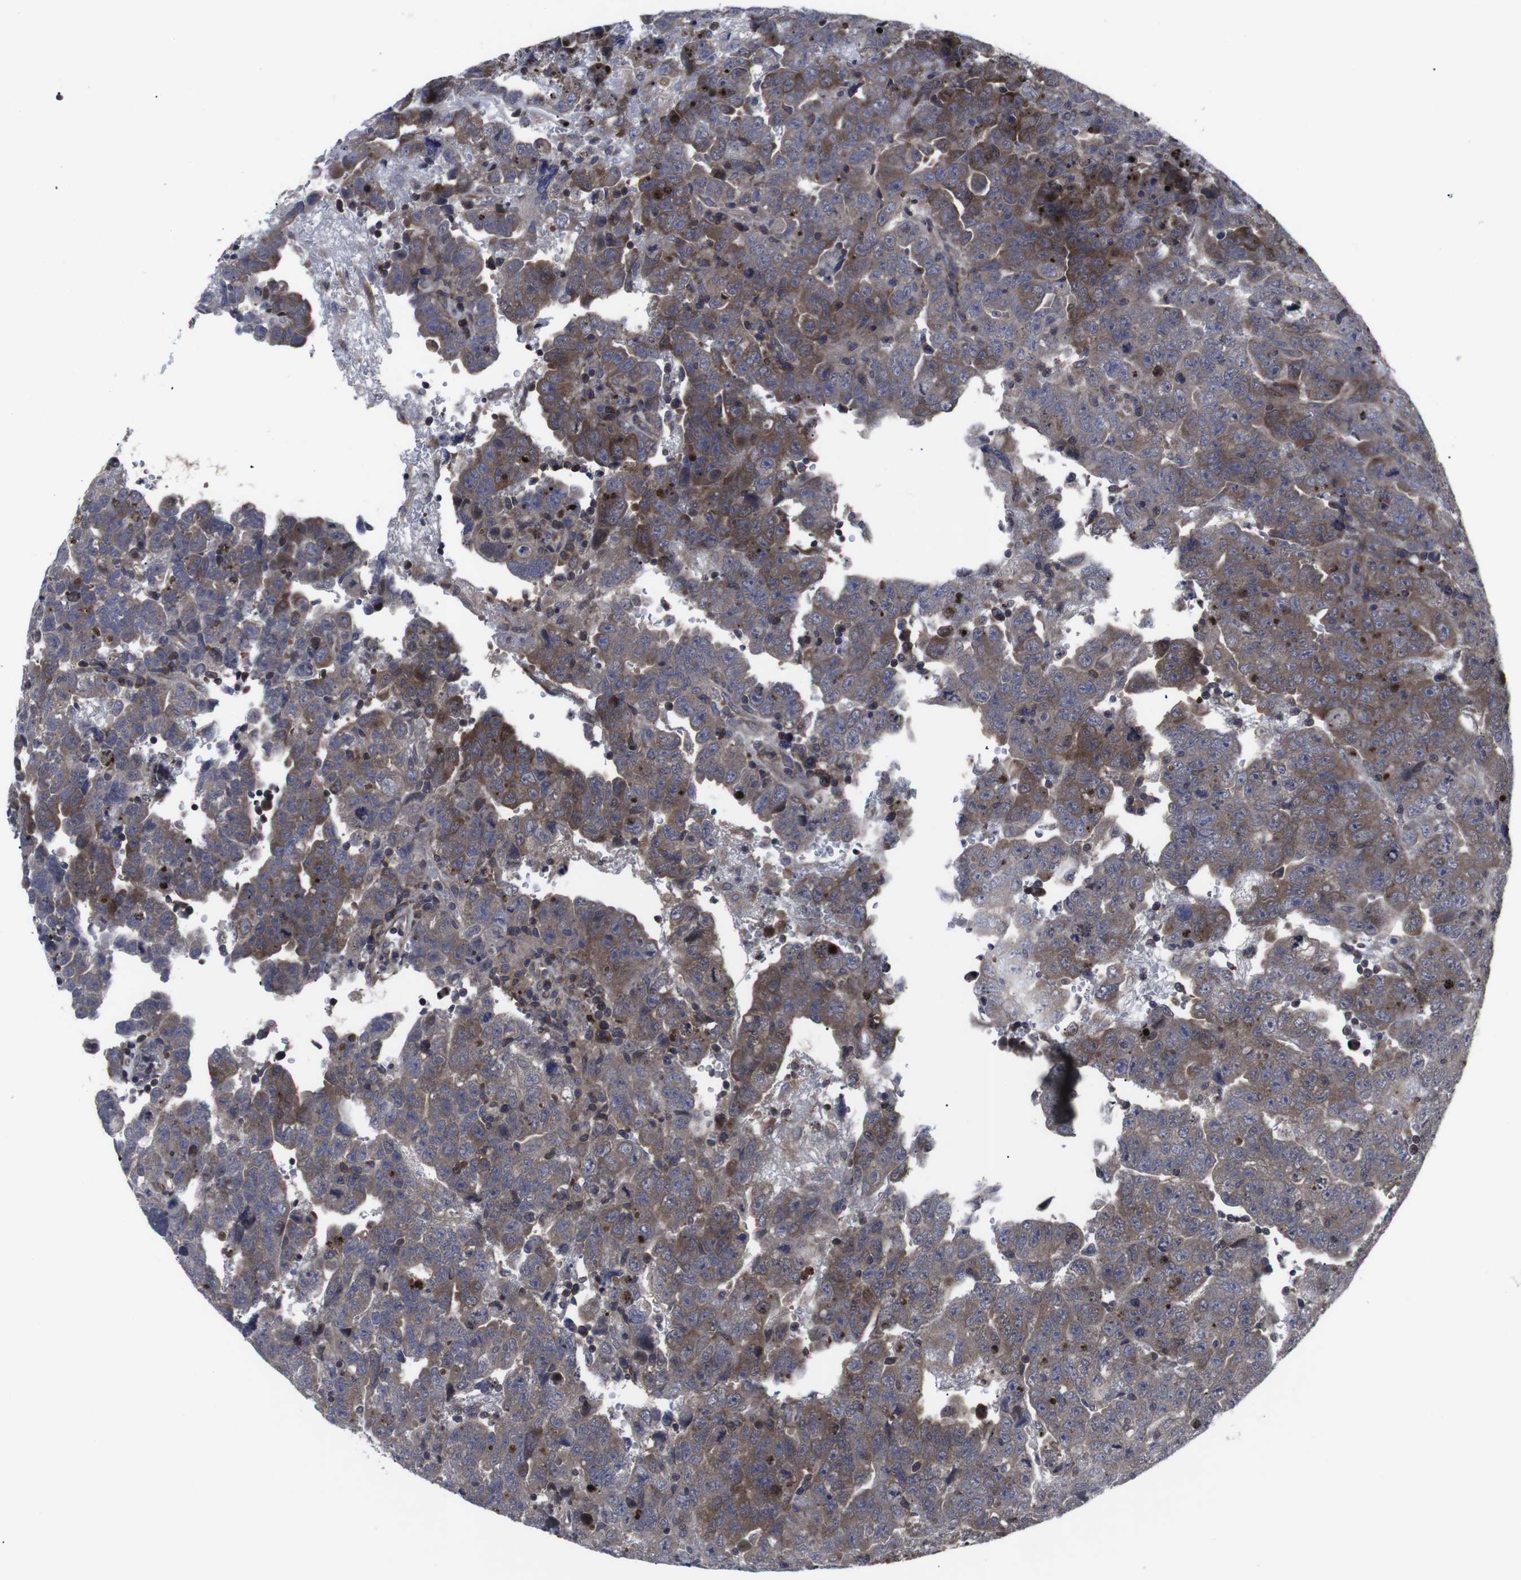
{"staining": {"intensity": "moderate", "quantity": ">75%", "location": "cytoplasmic/membranous"}, "tissue": "testis cancer", "cell_type": "Tumor cells", "image_type": "cancer", "snomed": [{"axis": "morphology", "description": "Carcinoma, Embryonal, NOS"}, {"axis": "topography", "description": "Testis"}], "caption": "High-power microscopy captured an immunohistochemistry histopathology image of testis embryonal carcinoma, revealing moderate cytoplasmic/membranous staining in approximately >75% of tumor cells.", "gene": "HPRT1", "patient": {"sex": "male", "age": 28}}